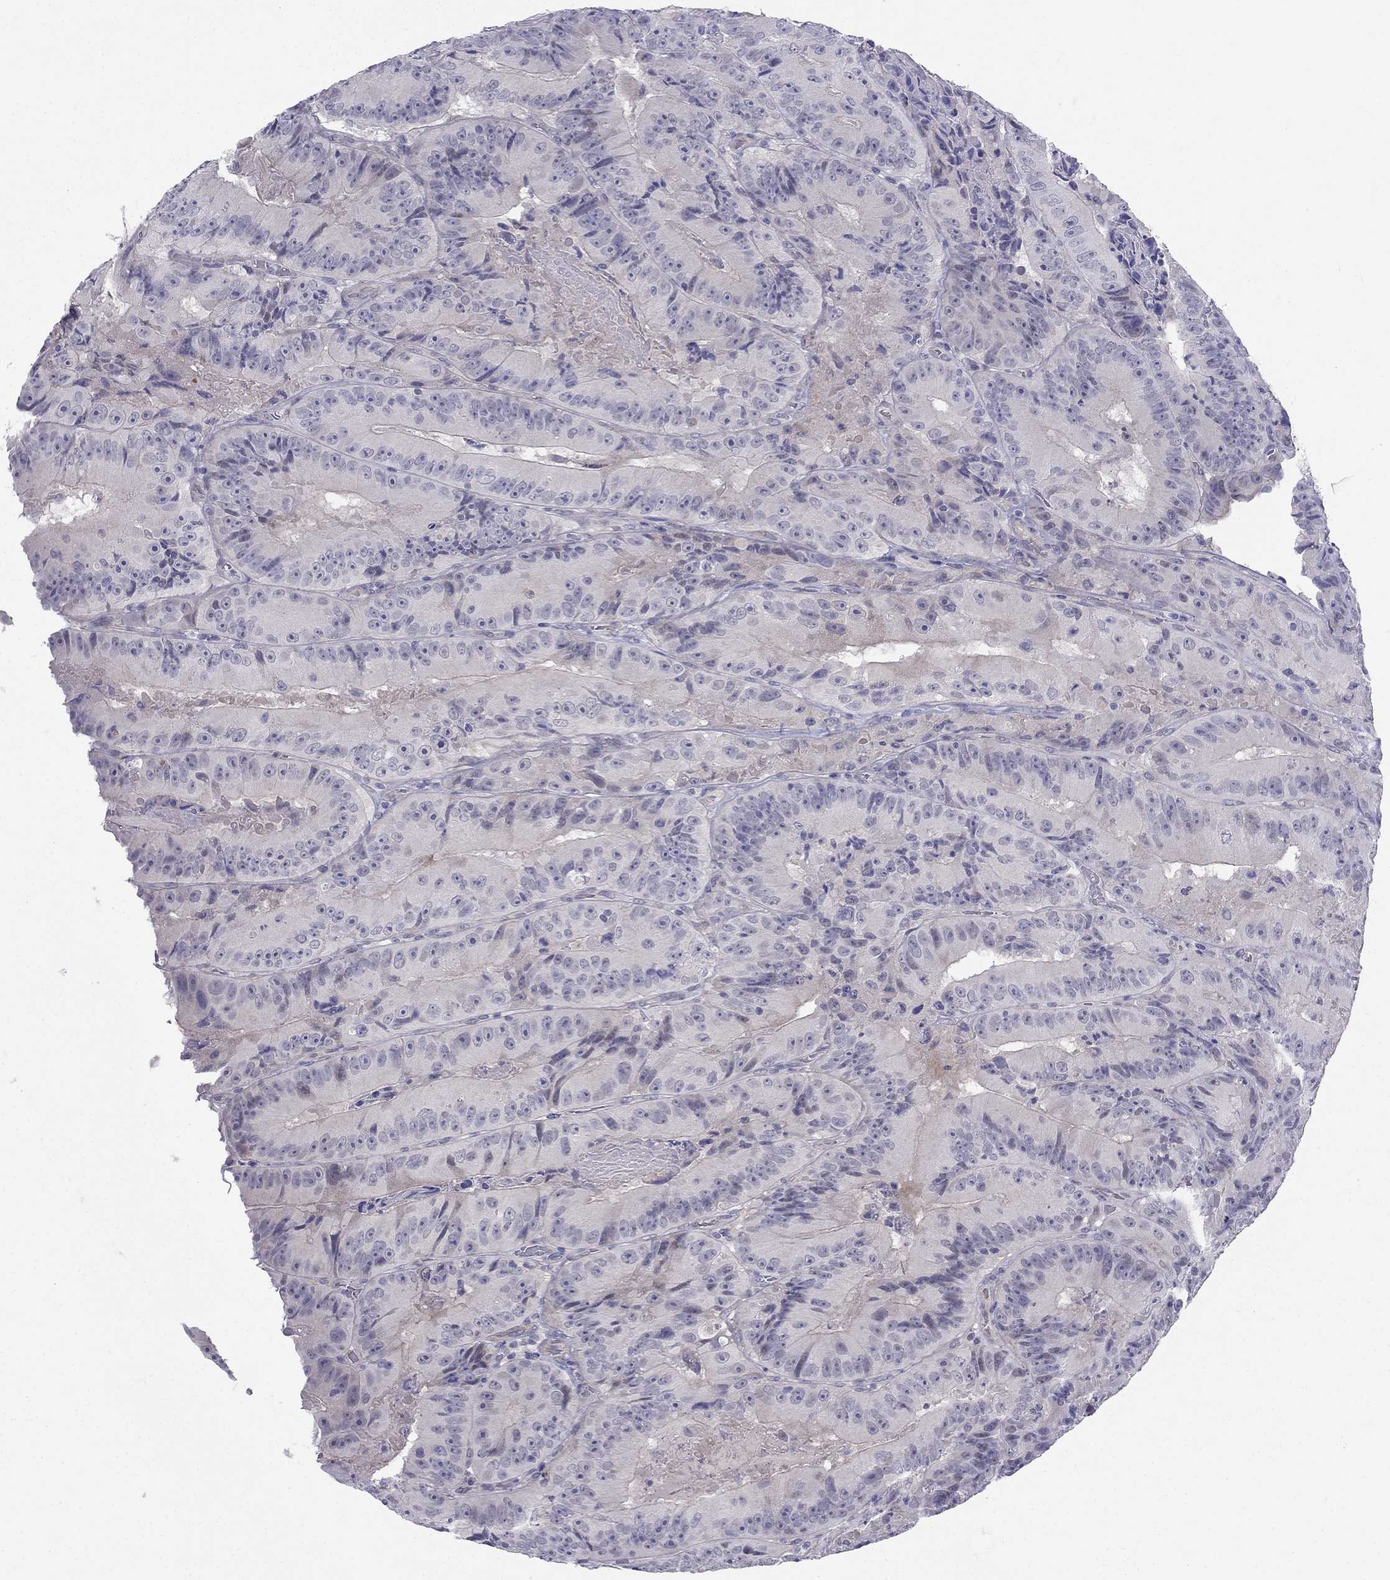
{"staining": {"intensity": "negative", "quantity": "none", "location": "none"}, "tissue": "colorectal cancer", "cell_type": "Tumor cells", "image_type": "cancer", "snomed": [{"axis": "morphology", "description": "Adenocarcinoma, NOS"}, {"axis": "topography", "description": "Colon"}], "caption": "Colorectal adenocarcinoma stained for a protein using immunohistochemistry (IHC) exhibits no positivity tumor cells.", "gene": "BAG5", "patient": {"sex": "female", "age": 86}}